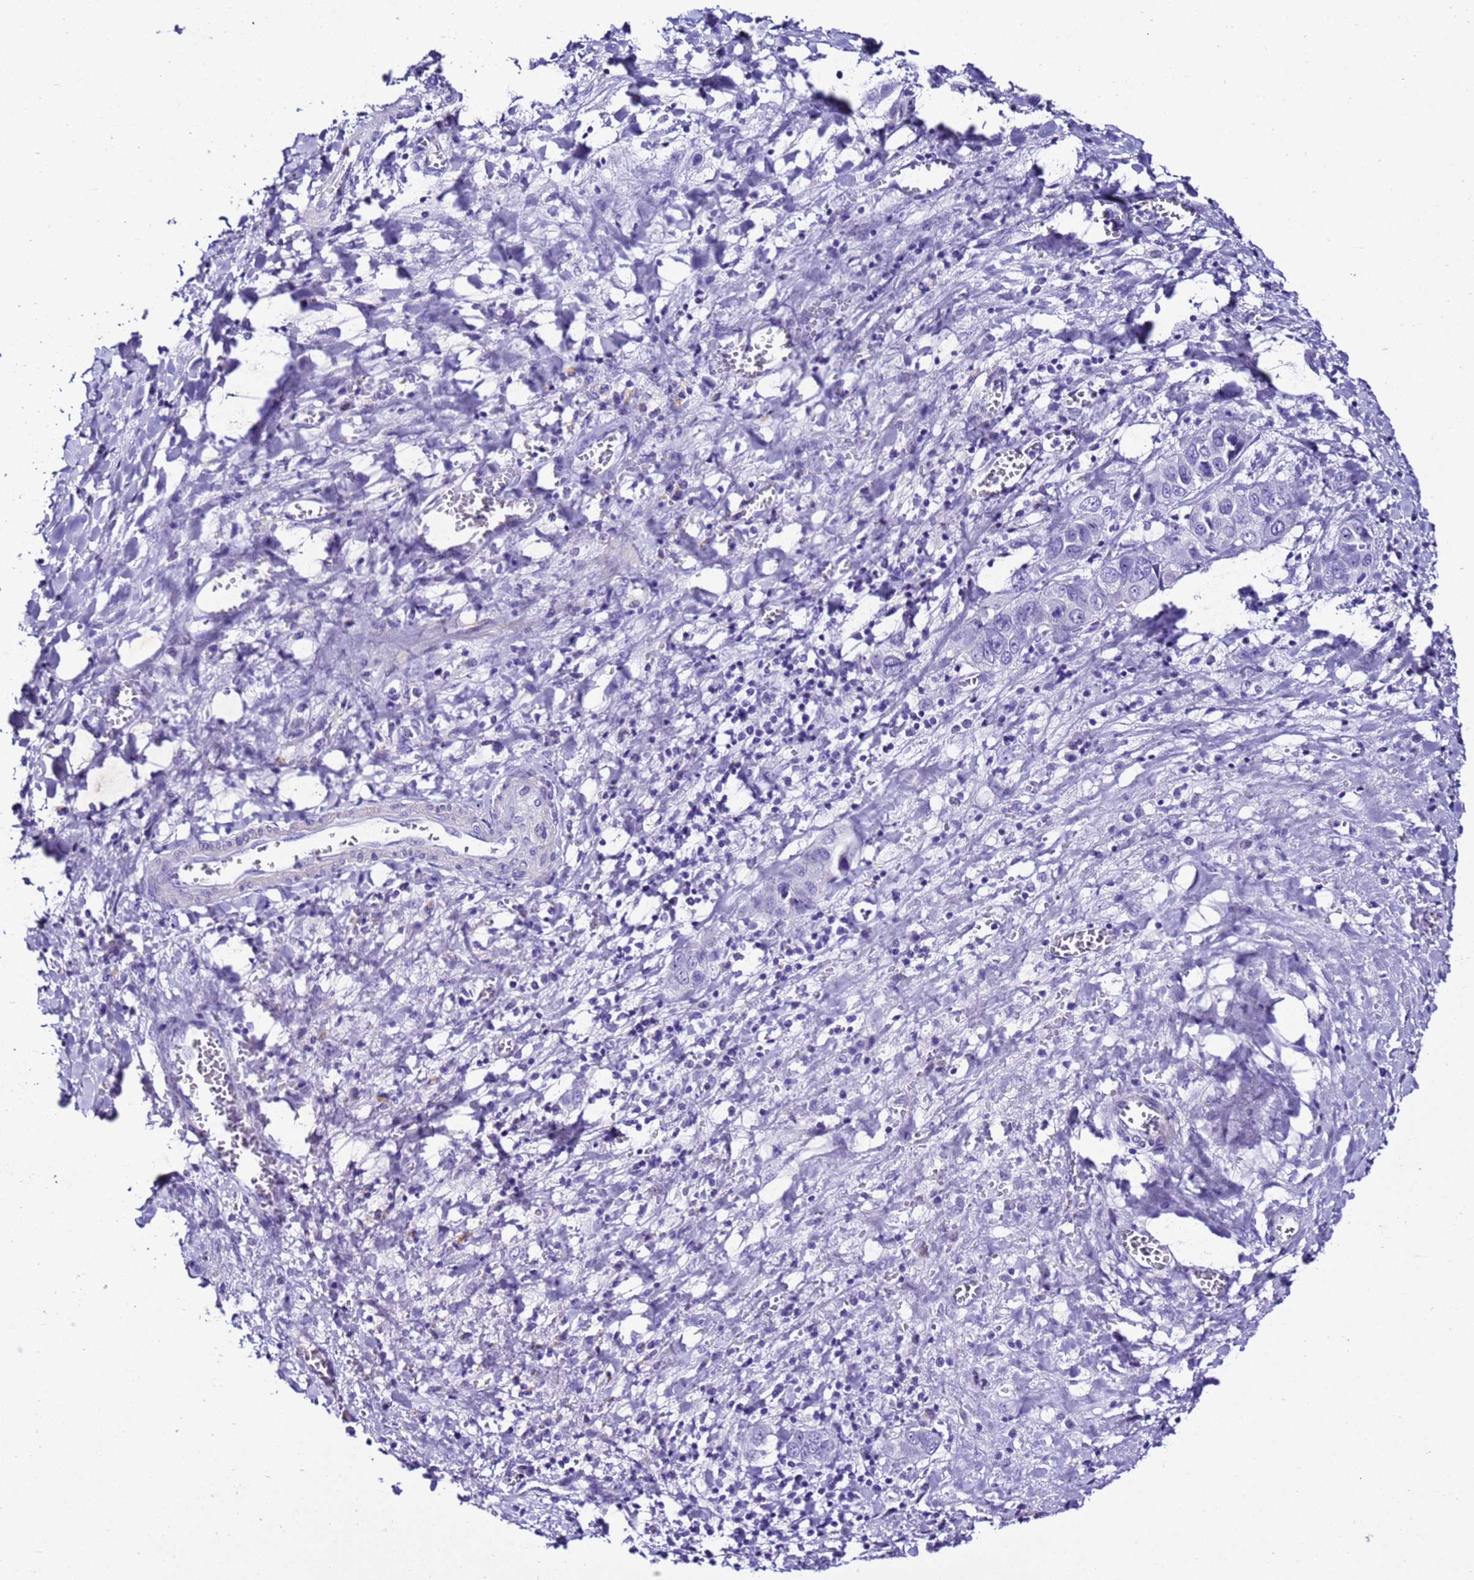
{"staining": {"intensity": "negative", "quantity": "none", "location": "none"}, "tissue": "liver cancer", "cell_type": "Tumor cells", "image_type": "cancer", "snomed": [{"axis": "morphology", "description": "Cholangiocarcinoma"}, {"axis": "topography", "description": "Liver"}], "caption": "Immunohistochemistry of human liver cancer (cholangiocarcinoma) exhibits no positivity in tumor cells.", "gene": "ZNF417", "patient": {"sex": "female", "age": 52}}